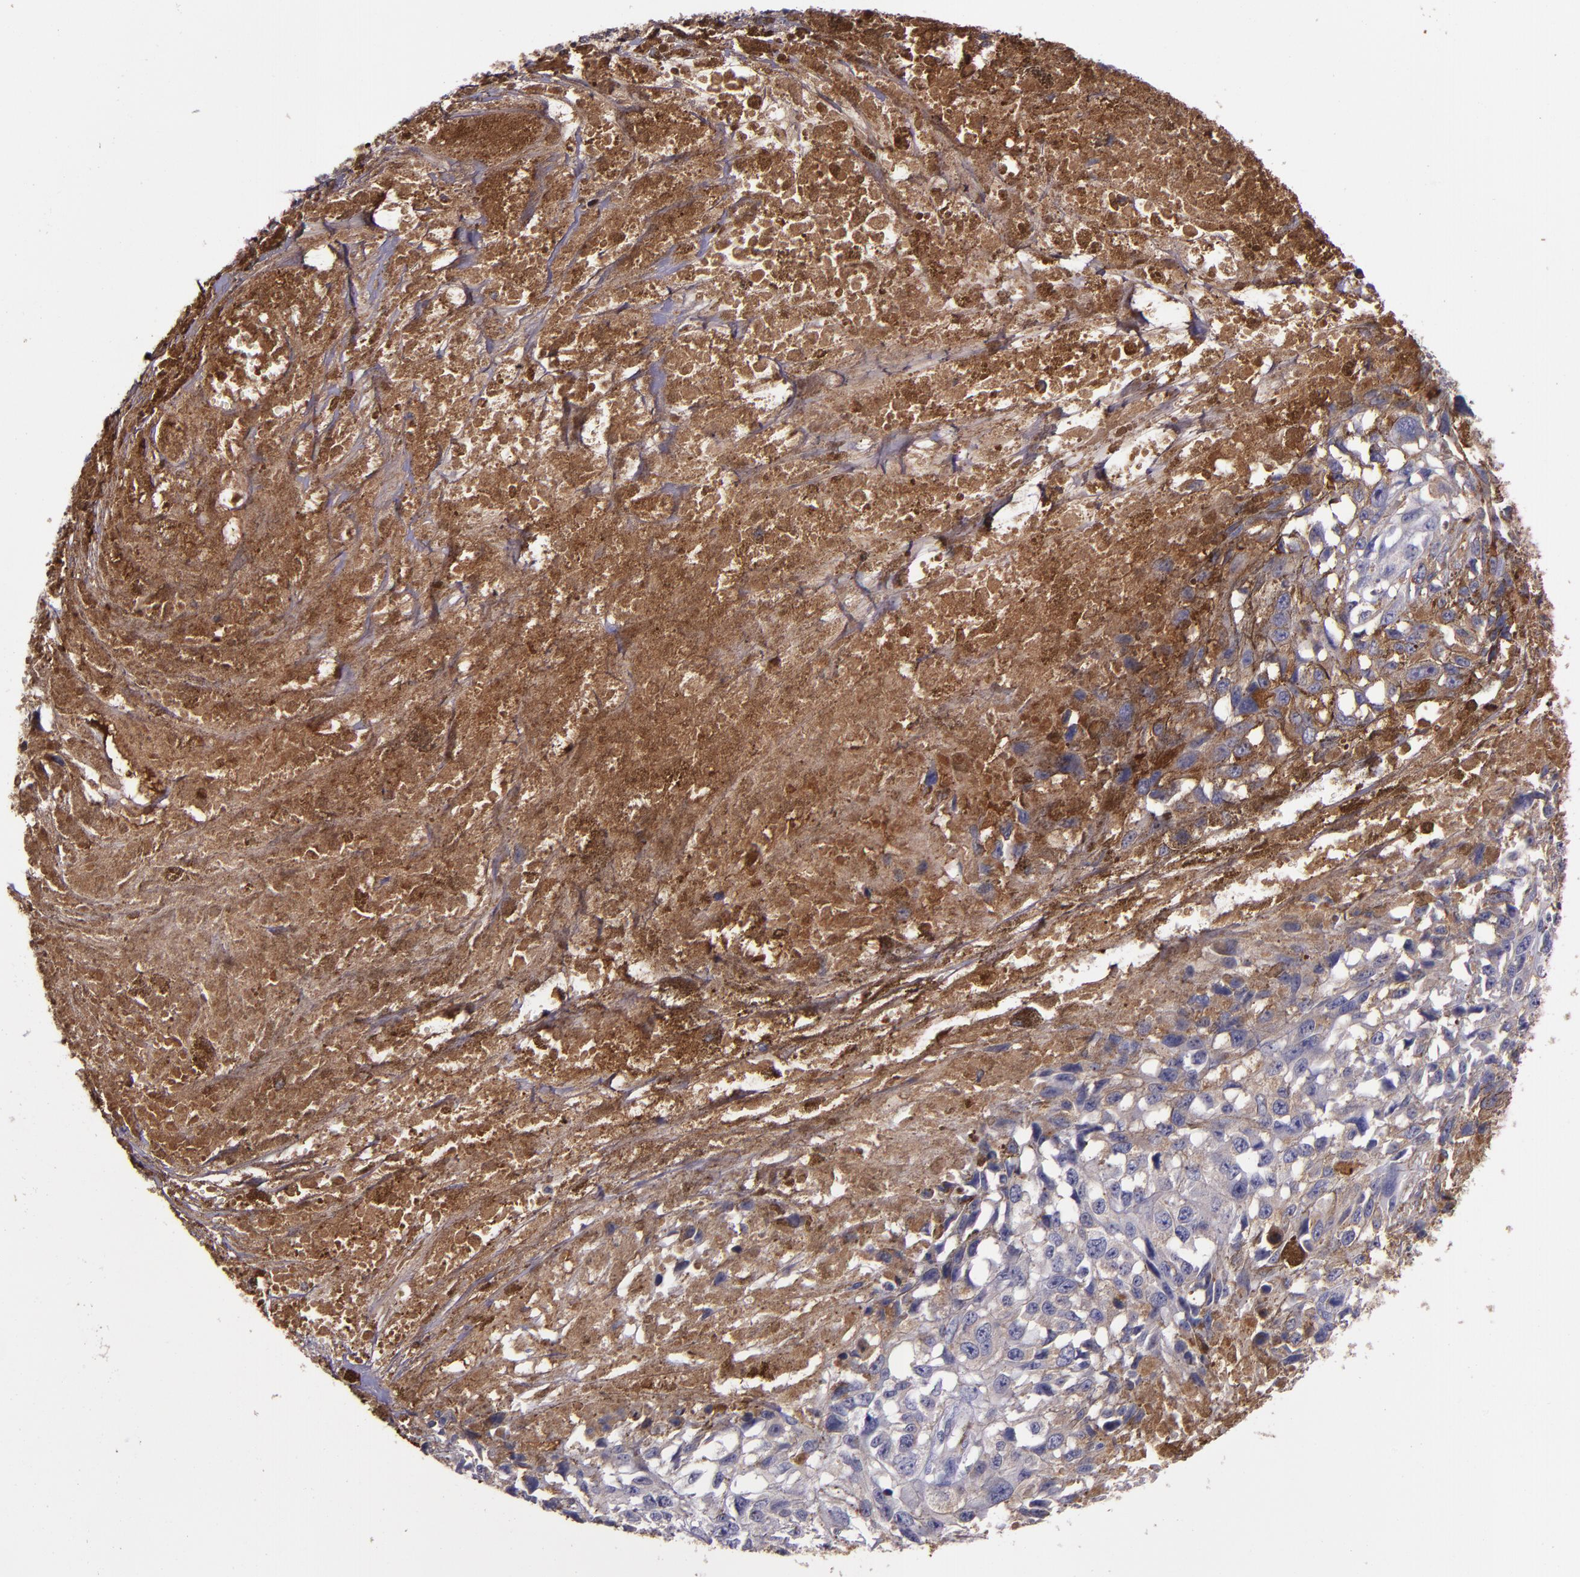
{"staining": {"intensity": "moderate", "quantity": ">75%", "location": "cytoplasmic/membranous"}, "tissue": "melanoma", "cell_type": "Tumor cells", "image_type": "cancer", "snomed": [{"axis": "morphology", "description": "Malignant melanoma, Metastatic site"}, {"axis": "topography", "description": "Lymph node"}], "caption": "Immunohistochemistry (DAB) staining of human malignant melanoma (metastatic site) shows moderate cytoplasmic/membranous protein staining in about >75% of tumor cells.", "gene": "A2M", "patient": {"sex": "male", "age": 59}}